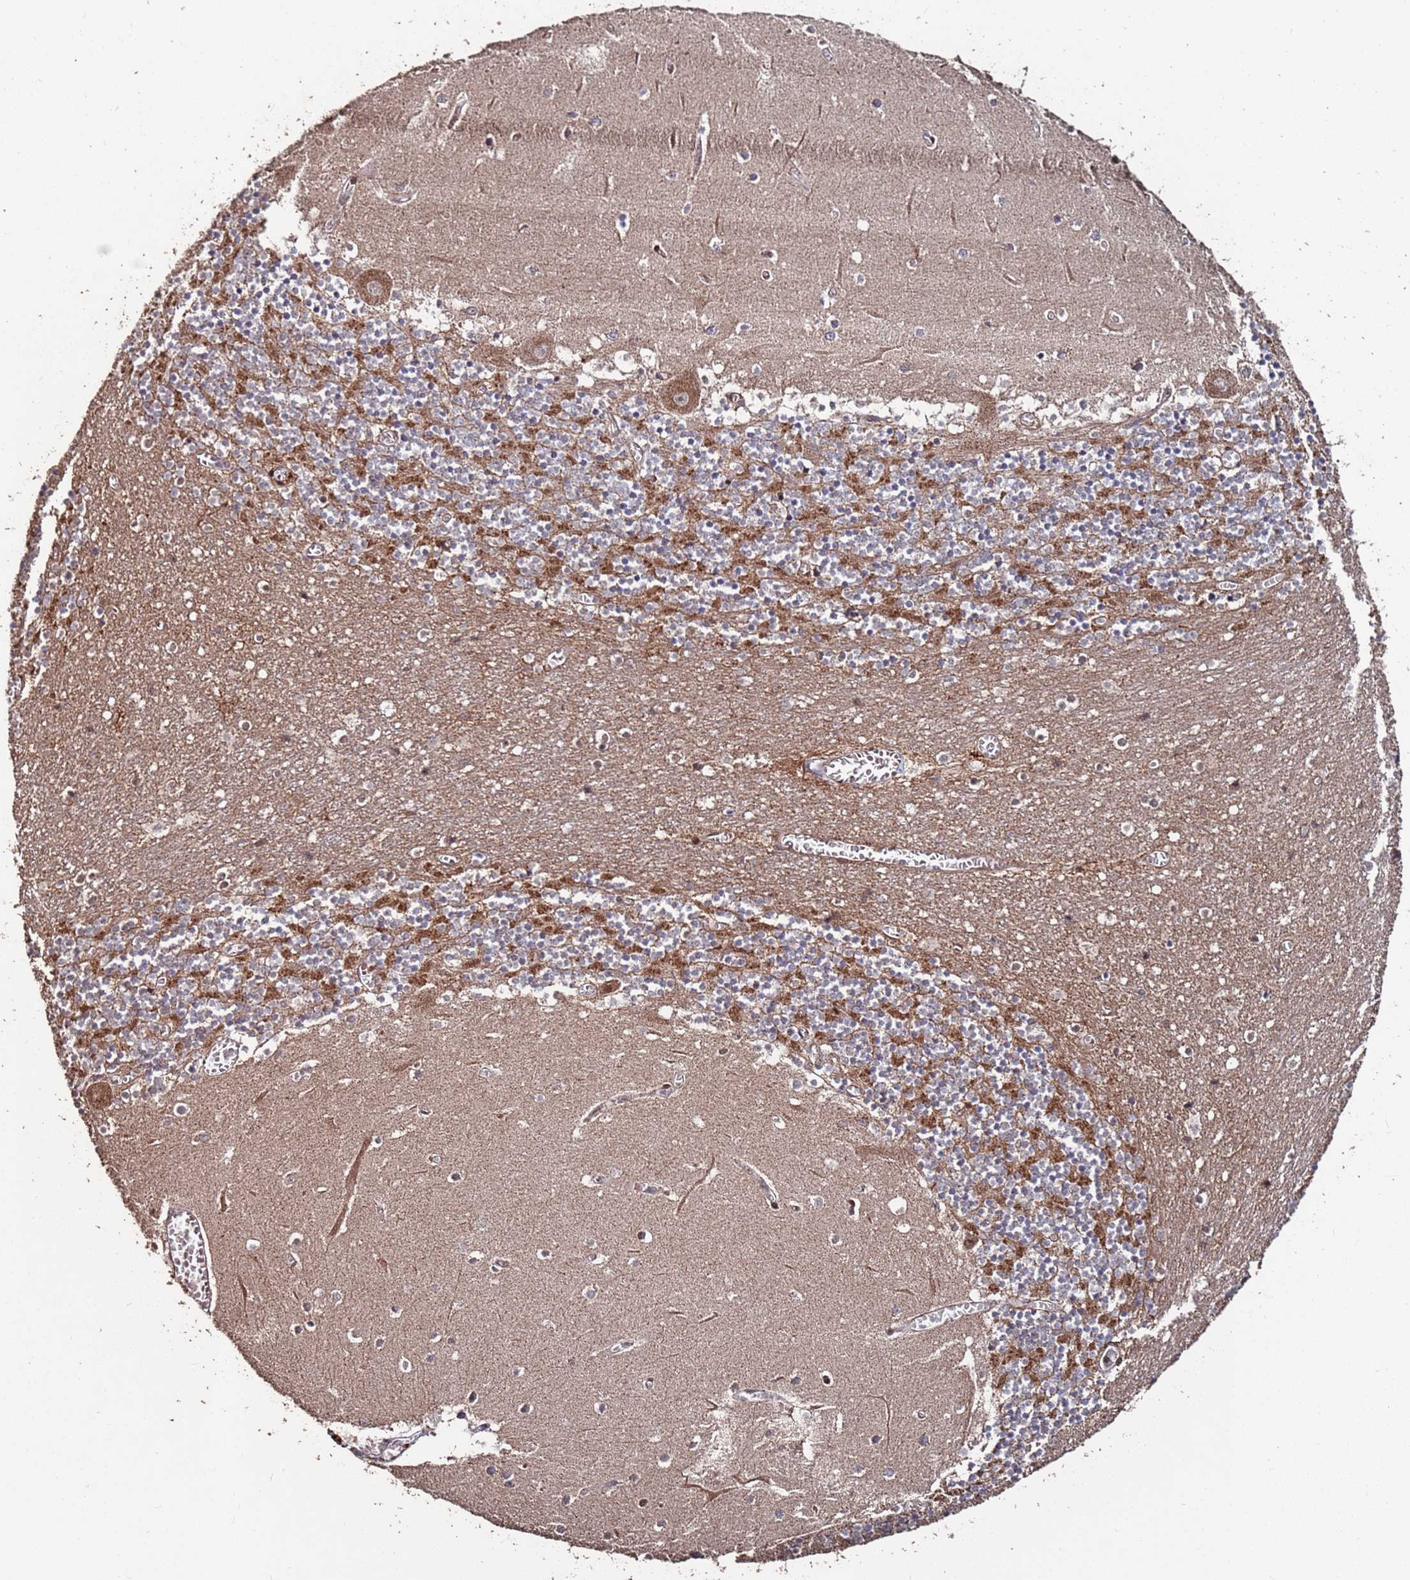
{"staining": {"intensity": "moderate", "quantity": "25%-75%", "location": "cytoplasmic/membranous,nuclear"}, "tissue": "cerebellum", "cell_type": "Cells in granular layer", "image_type": "normal", "snomed": [{"axis": "morphology", "description": "Normal tissue, NOS"}, {"axis": "topography", "description": "Cerebellum"}], "caption": "Approximately 25%-75% of cells in granular layer in benign human cerebellum exhibit moderate cytoplasmic/membranous,nuclear protein staining as visualized by brown immunohistochemical staining.", "gene": "PRR7", "patient": {"sex": "female", "age": 28}}